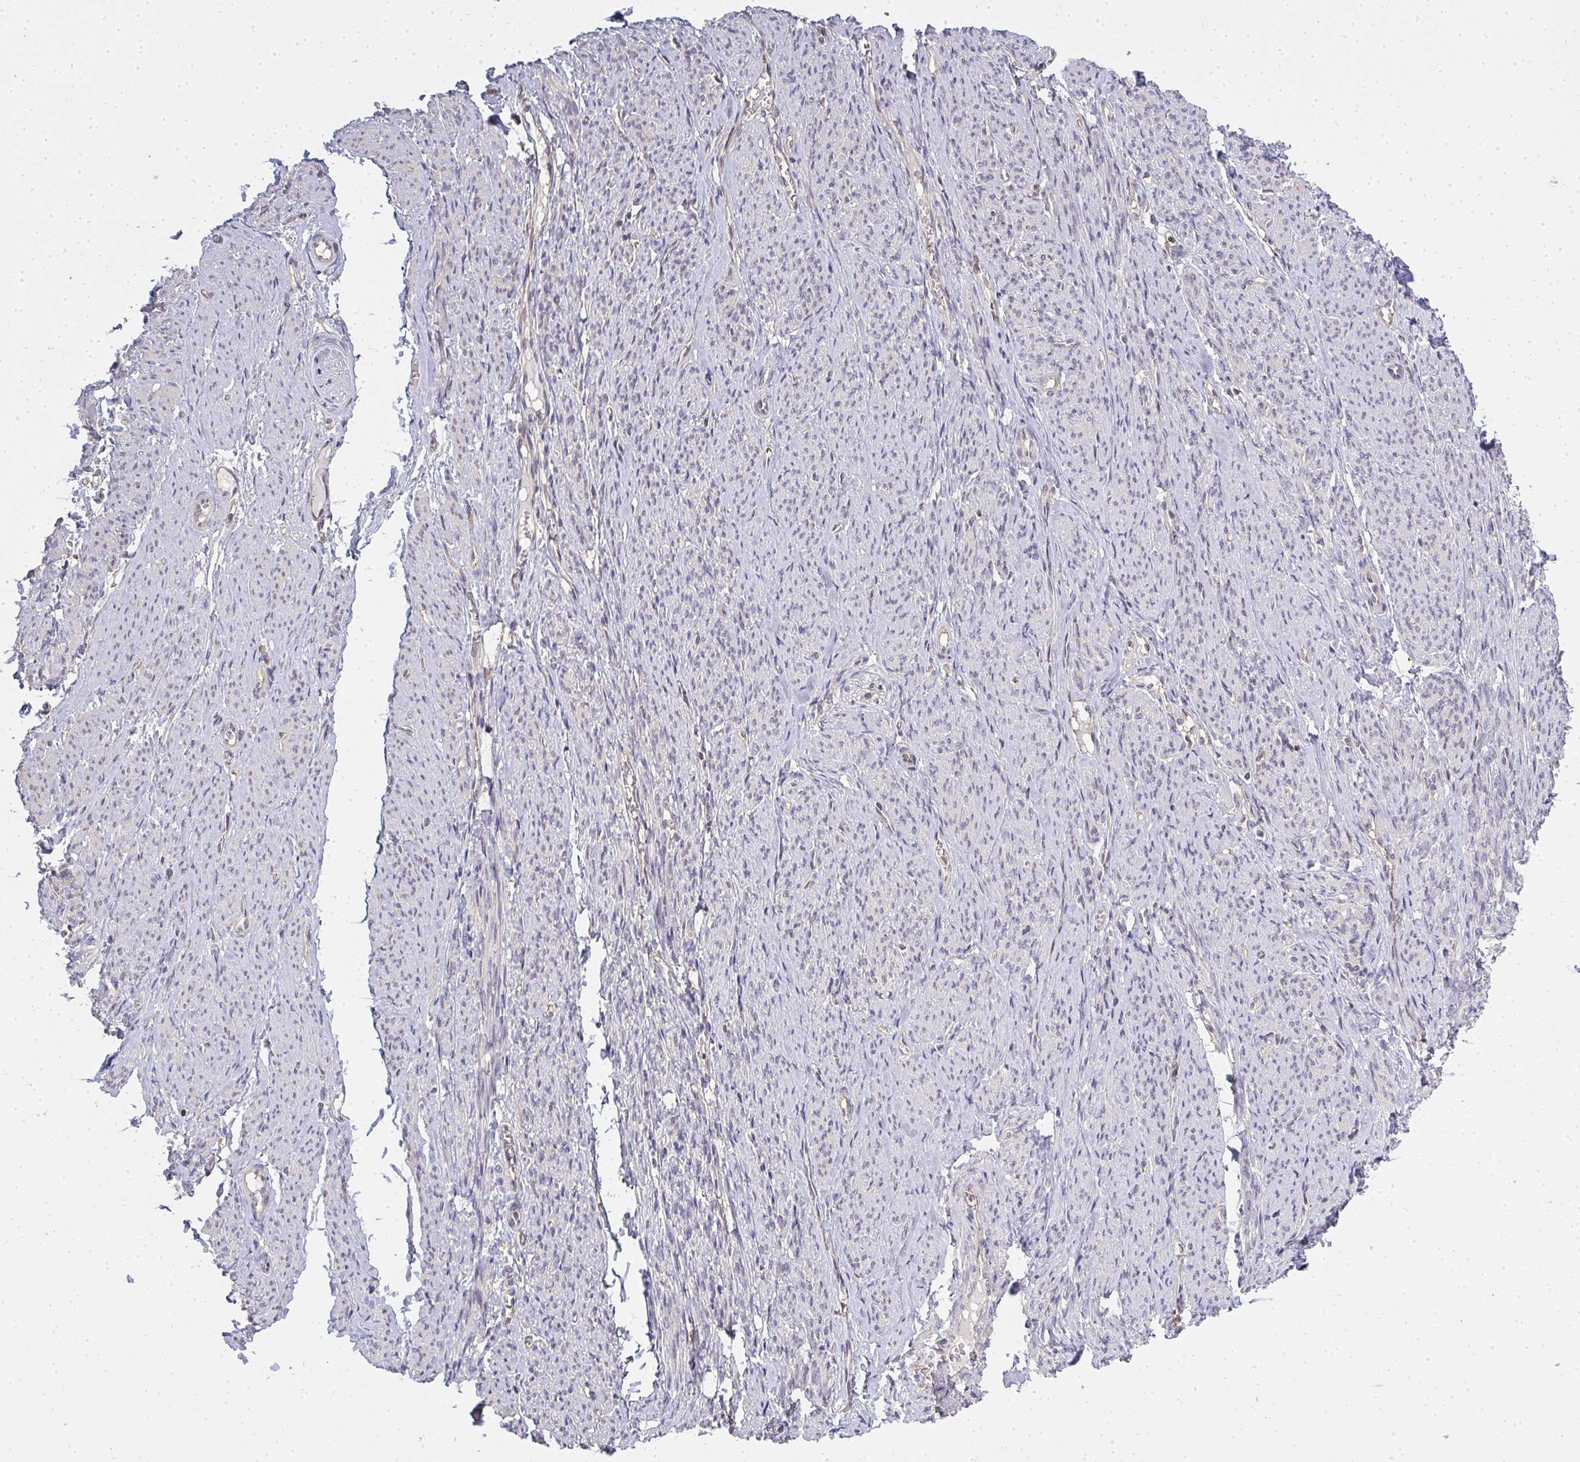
{"staining": {"intensity": "negative", "quantity": "none", "location": "none"}, "tissue": "smooth muscle", "cell_type": "Smooth muscle cells", "image_type": "normal", "snomed": [{"axis": "morphology", "description": "Normal tissue, NOS"}, {"axis": "topography", "description": "Smooth muscle"}], "caption": "Immunohistochemistry image of unremarkable smooth muscle stained for a protein (brown), which displays no expression in smooth muscle cells.", "gene": "GSDMB", "patient": {"sex": "female", "age": 65}}